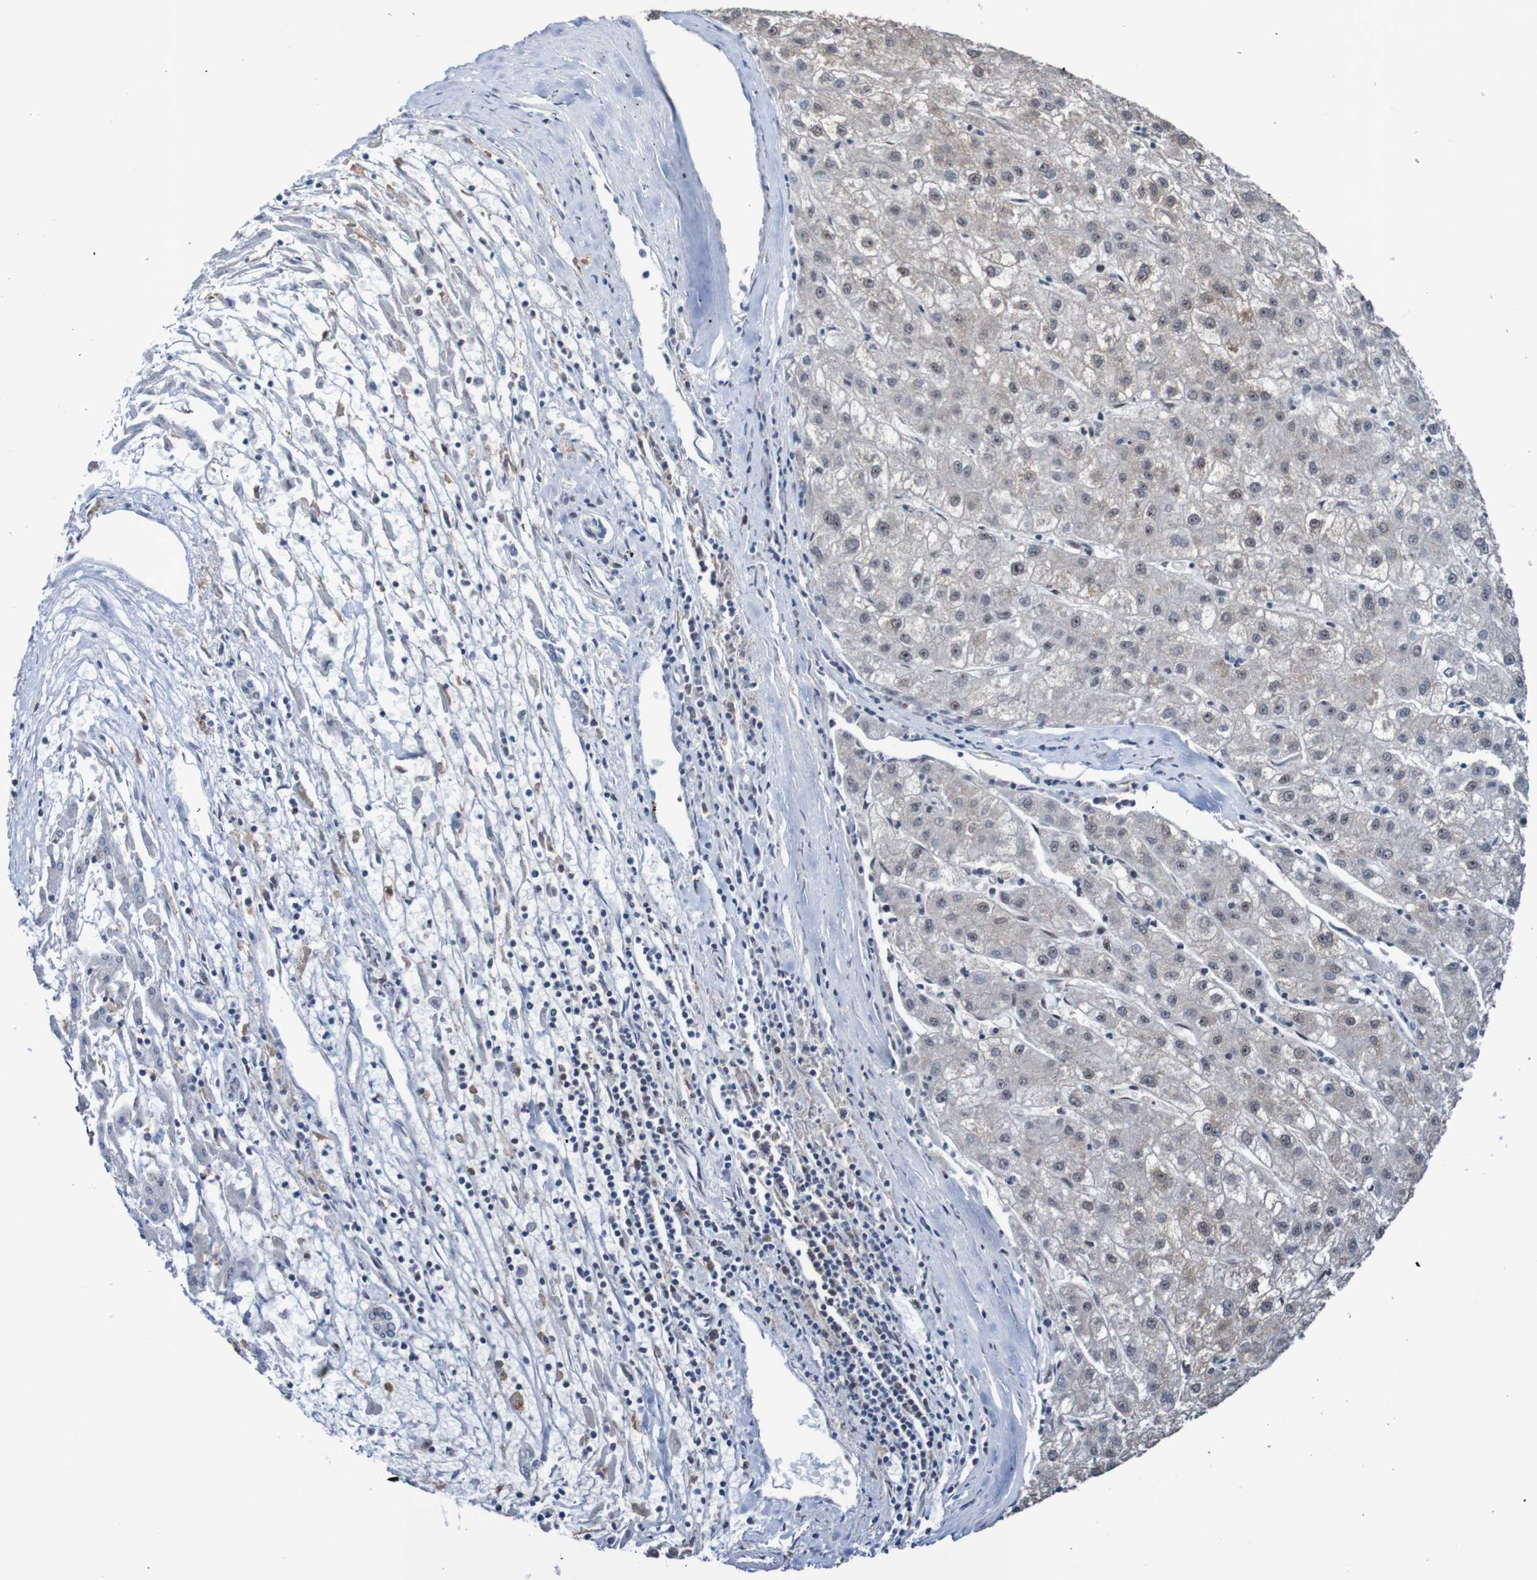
{"staining": {"intensity": "weak", "quantity": "<25%", "location": "cytoplasmic/membranous"}, "tissue": "liver cancer", "cell_type": "Tumor cells", "image_type": "cancer", "snomed": [{"axis": "morphology", "description": "Carcinoma, Hepatocellular, NOS"}, {"axis": "topography", "description": "Liver"}], "caption": "Immunohistochemistry (IHC) image of liver cancer stained for a protein (brown), which exhibits no staining in tumor cells.", "gene": "CDC5L", "patient": {"sex": "male", "age": 72}}